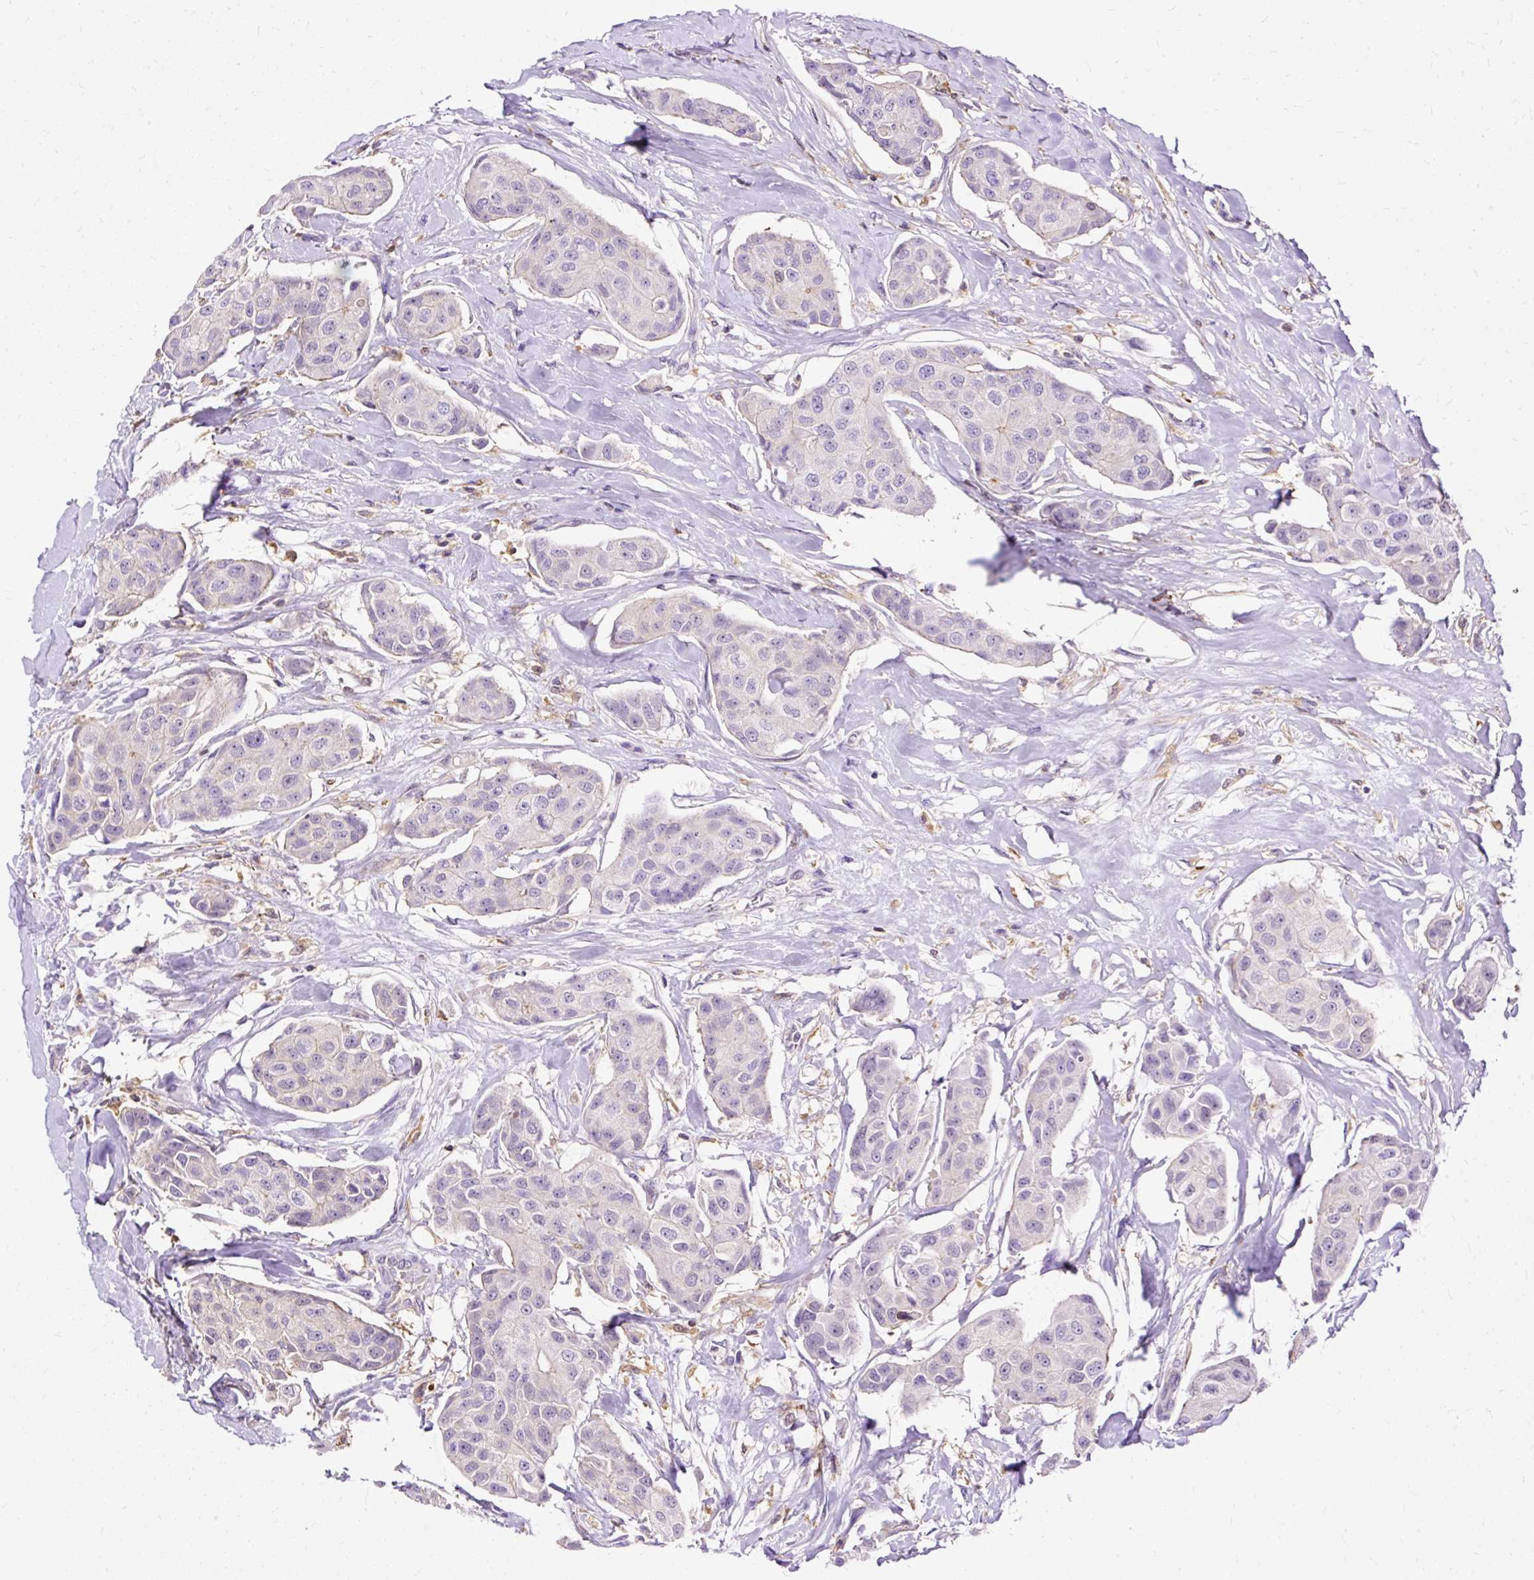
{"staining": {"intensity": "negative", "quantity": "none", "location": "none"}, "tissue": "breast cancer", "cell_type": "Tumor cells", "image_type": "cancer", "snomed": [{"axis": "morphology", "description": "Duct carcinoma"}, {"axis": "topography", "description": "Breast"}, {"axis": "topography", "description": "Lymph node"}], "caption": "Tumor cells show no significant protein expression in breast infiltrating ductal carcinoma. (DAB (3,3'-diaminobenzidine) IHC, high magnification).", "gene": "TWF2", "patient": {"sex": "female", "age": 80}}